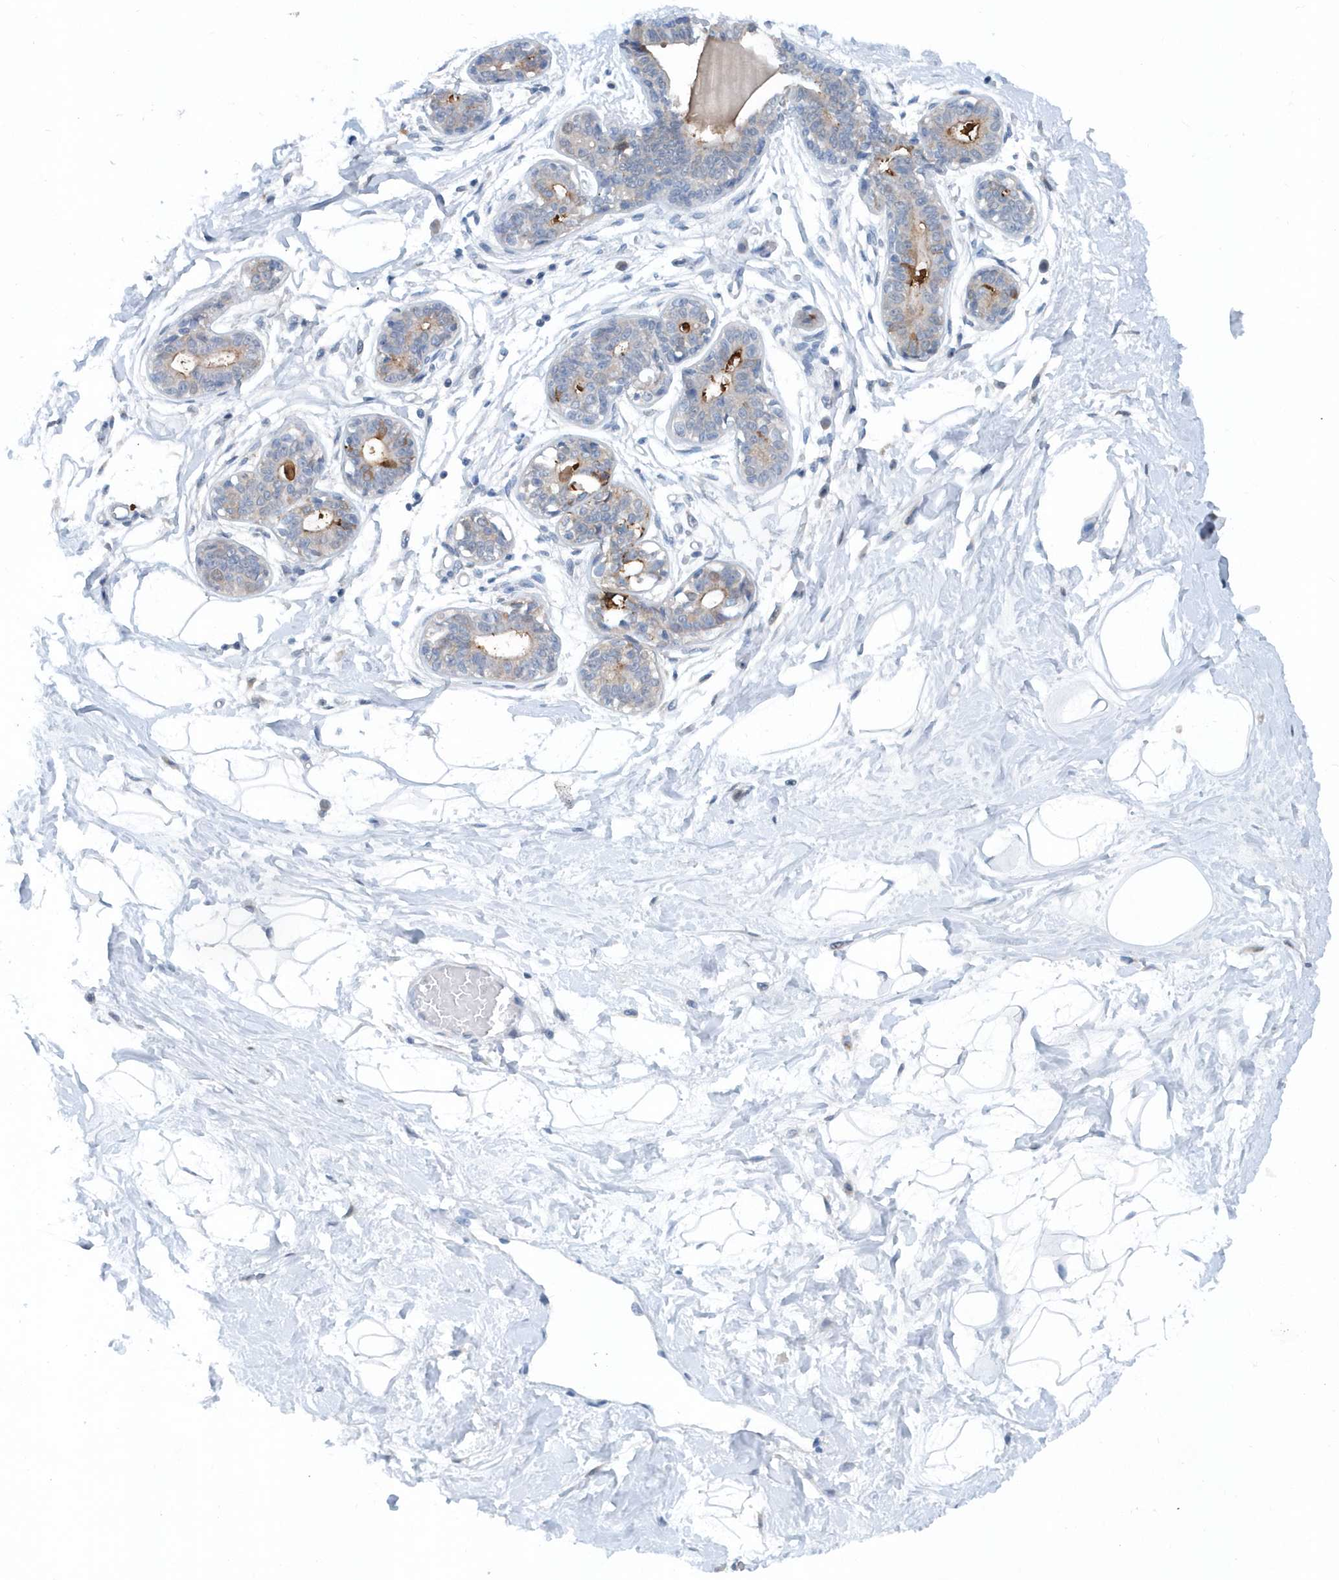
{"staining": {"intensity": "negative", "quantity": "none", "location": "none"}, "tissue": "breast", "cell_type": "Adipocytes", "image_type": "normal", "snomed": [{"axis": "morphology", "description": "Normal tissue, NOS"}, {"axis": "topography", "description": "Breast"}], "caption": "Photomicrograph shows no significant protein expression in adipocytes of unremarkable breast. Nuclei are stained in blue.", "gene": "PFN2", "patient": {"sex": "female", "age": 45}}